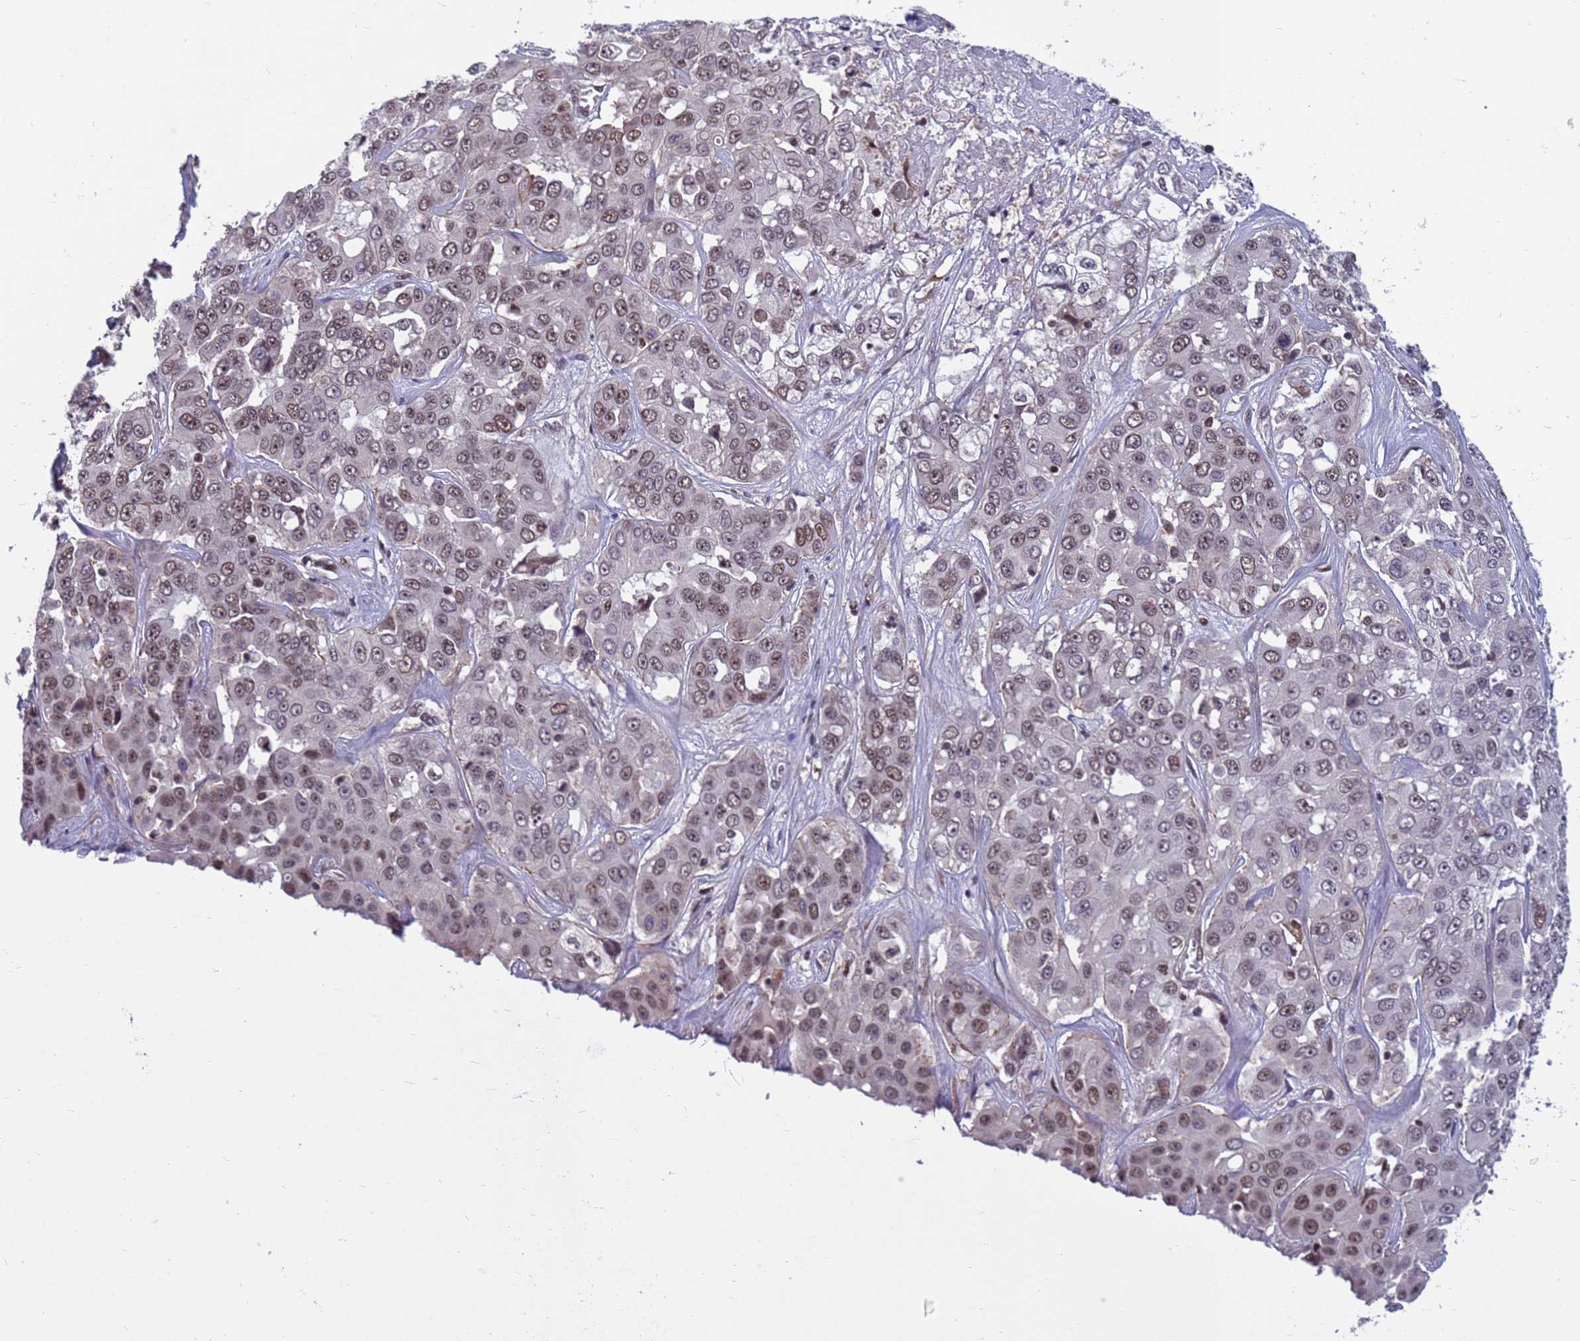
{"staining": {"intensity": "moderate", "quantity": ">75%", "location": "nuclear"}, "tissue": "liver cancer", "cell_type": "Tumor cells", "image_type": "cancer", "snomed": [{"axis": "morphology", "description": "Cholangiocarcinoma"}, {"axis": "topography", "description": "Liver"}], "caption": "A brown stain highlights moderate nuclear staining of a protein in human liver cholangiocarcinoma tumor cells.", "gene": "NSL1", "patient": {"sex": "female", "age": 52}}